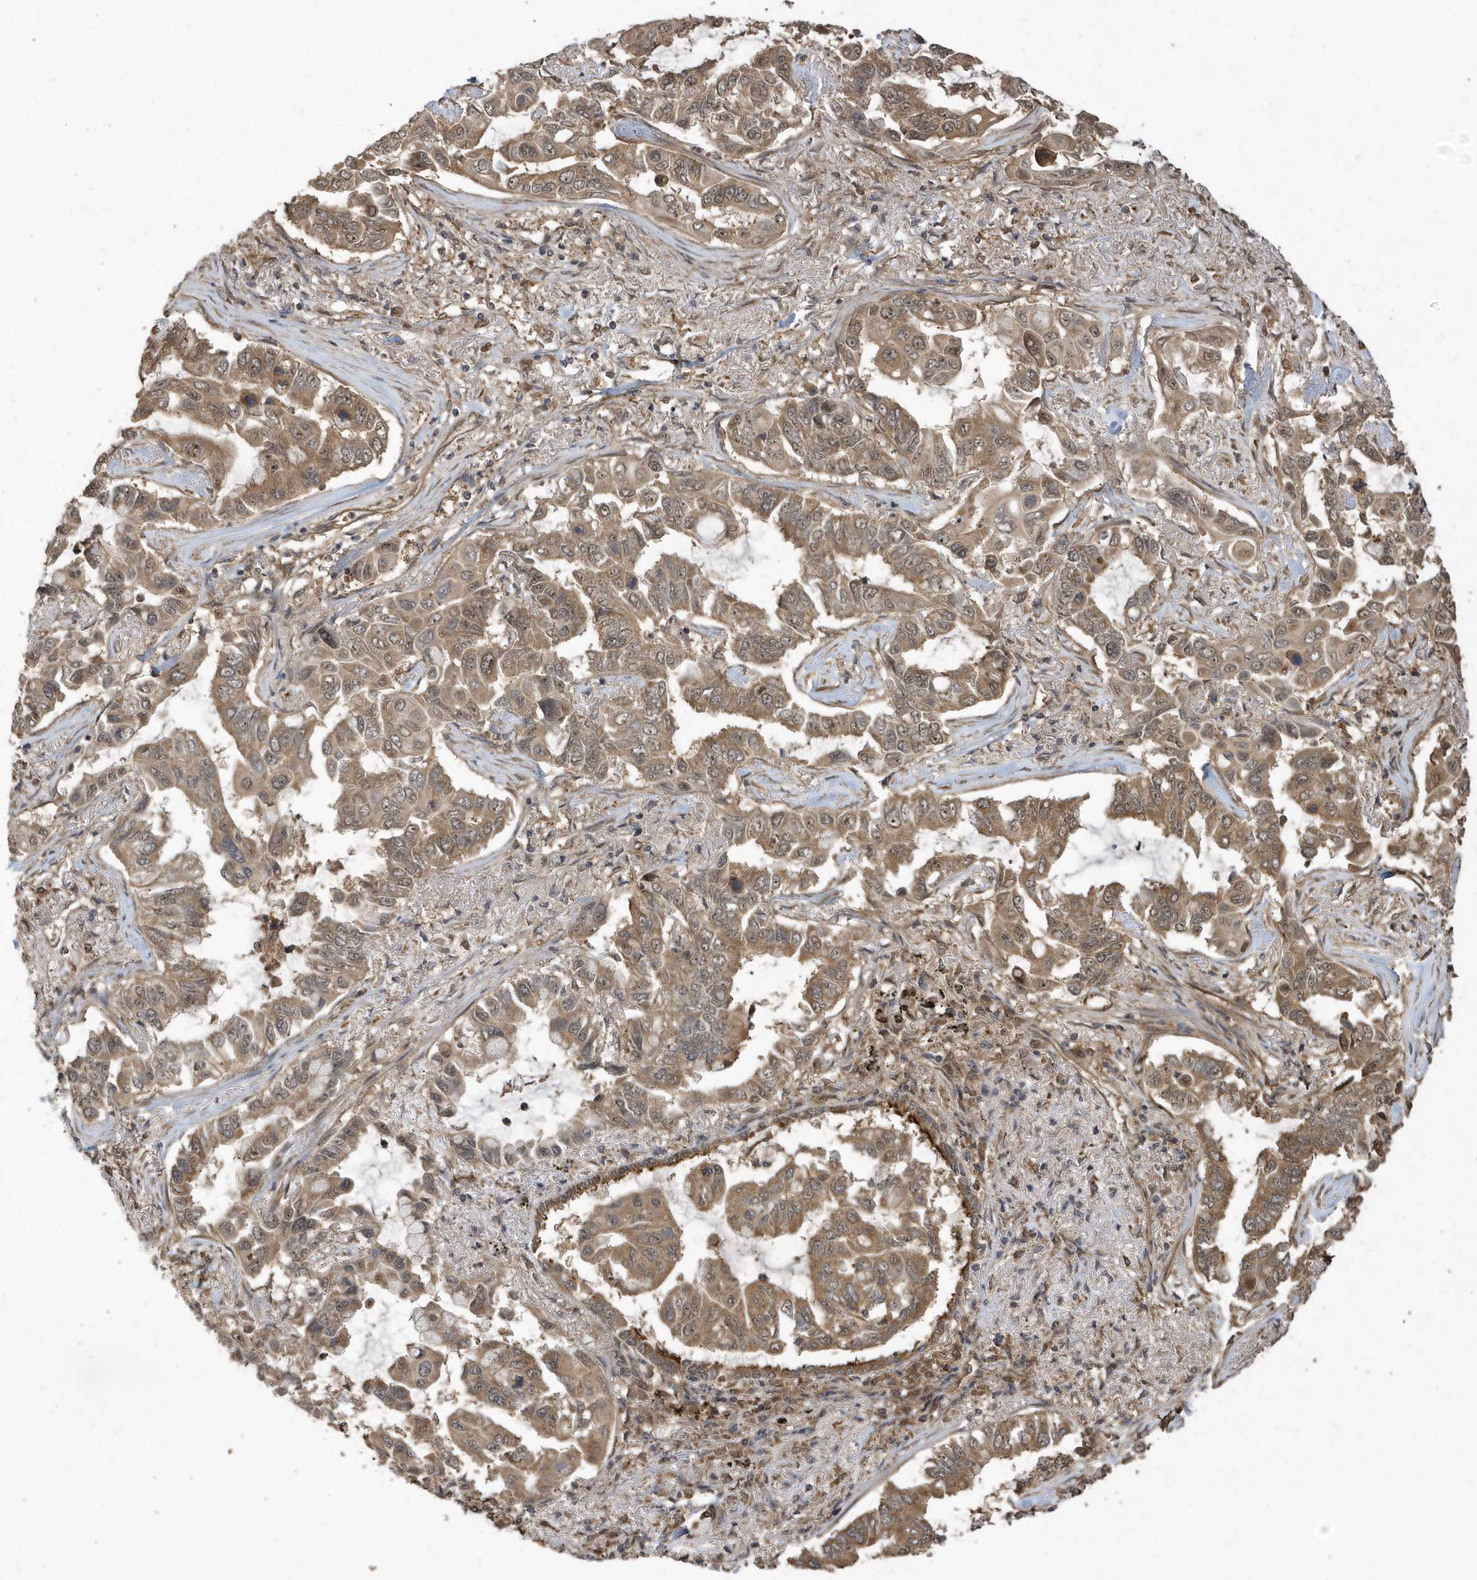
{"staining": {"intensity": "moderate", "quantity": ">75%", "location": "cytoplasmic/membranous"}, "tissue": "lung cancer", "cell_type": "Tumor cells", "image_type": "cancer", "snomed": [{"axis": "morphology", "description": "Adenocarcinoma, NOS"}, {"axis": "topography", "description": "Lung"}], "caption": "Moderate cytoplasmic/membranous staining for a protein is appreciated in approximately >75% of tumor cells of lung cancer using immunohistochemistry.", "gene": "WASHC5", "patient": {"sex": "male", "age": 64}}